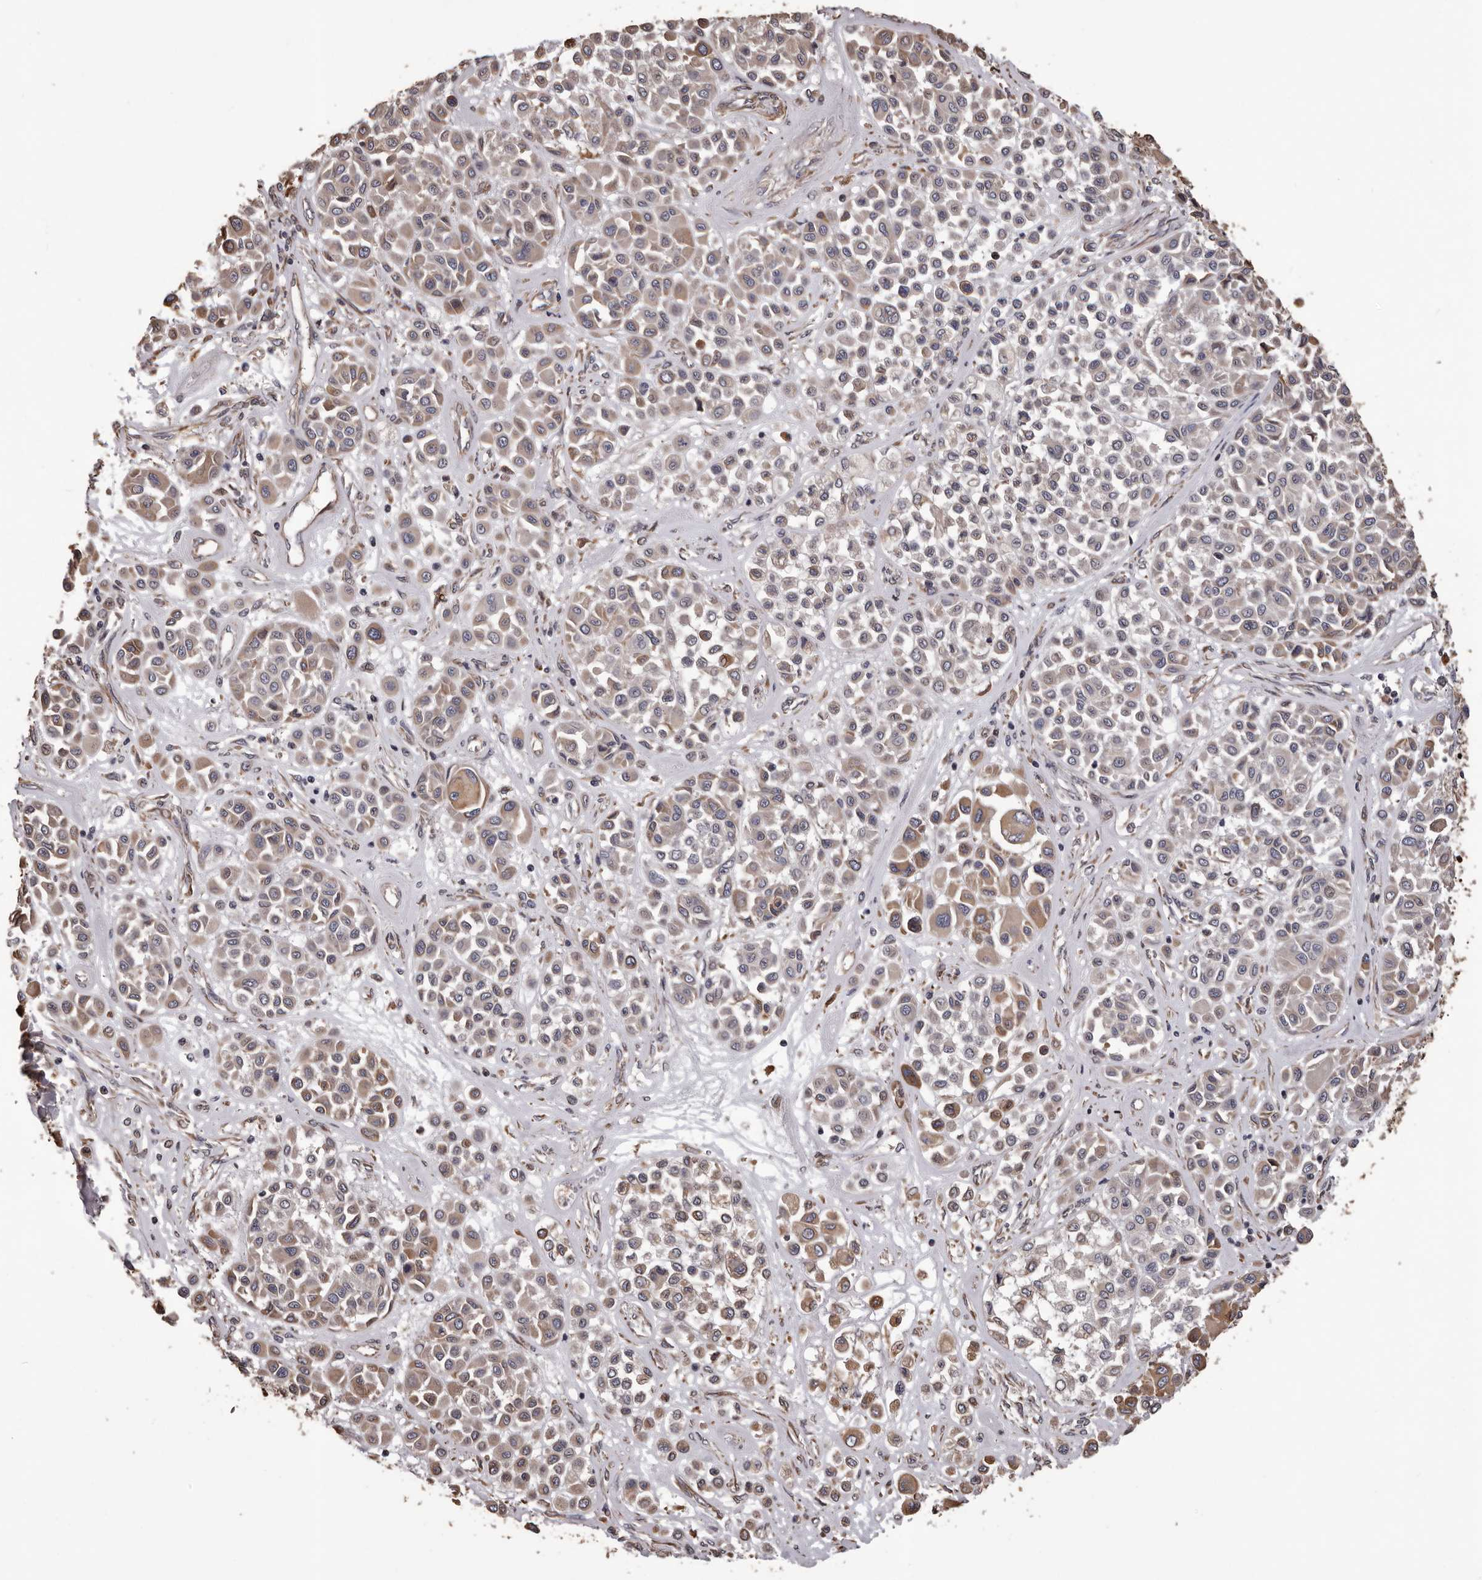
{"staining": {"intensity": "weak", "quantity": "25%-75%", "location": "cytoplasmic/membranous"}, "tissue": "melanoma", "cell_type": "Tumor cells", "image_type": "cancer", "snomed": [{"axis": "morphology", "description": "Malignant melanoma, Metastatic site"}, {"axis": "topography", "description": "Soft tissue"}], "caption": "Immunohistochemical staining of human malignant melanoma (metastatic site) shows weak cytoplasmic/membranous protein expression in about 25%-75% of tumor cells.", "gene": "CEP104", "patient": {"sex": "male", "age": 41}}